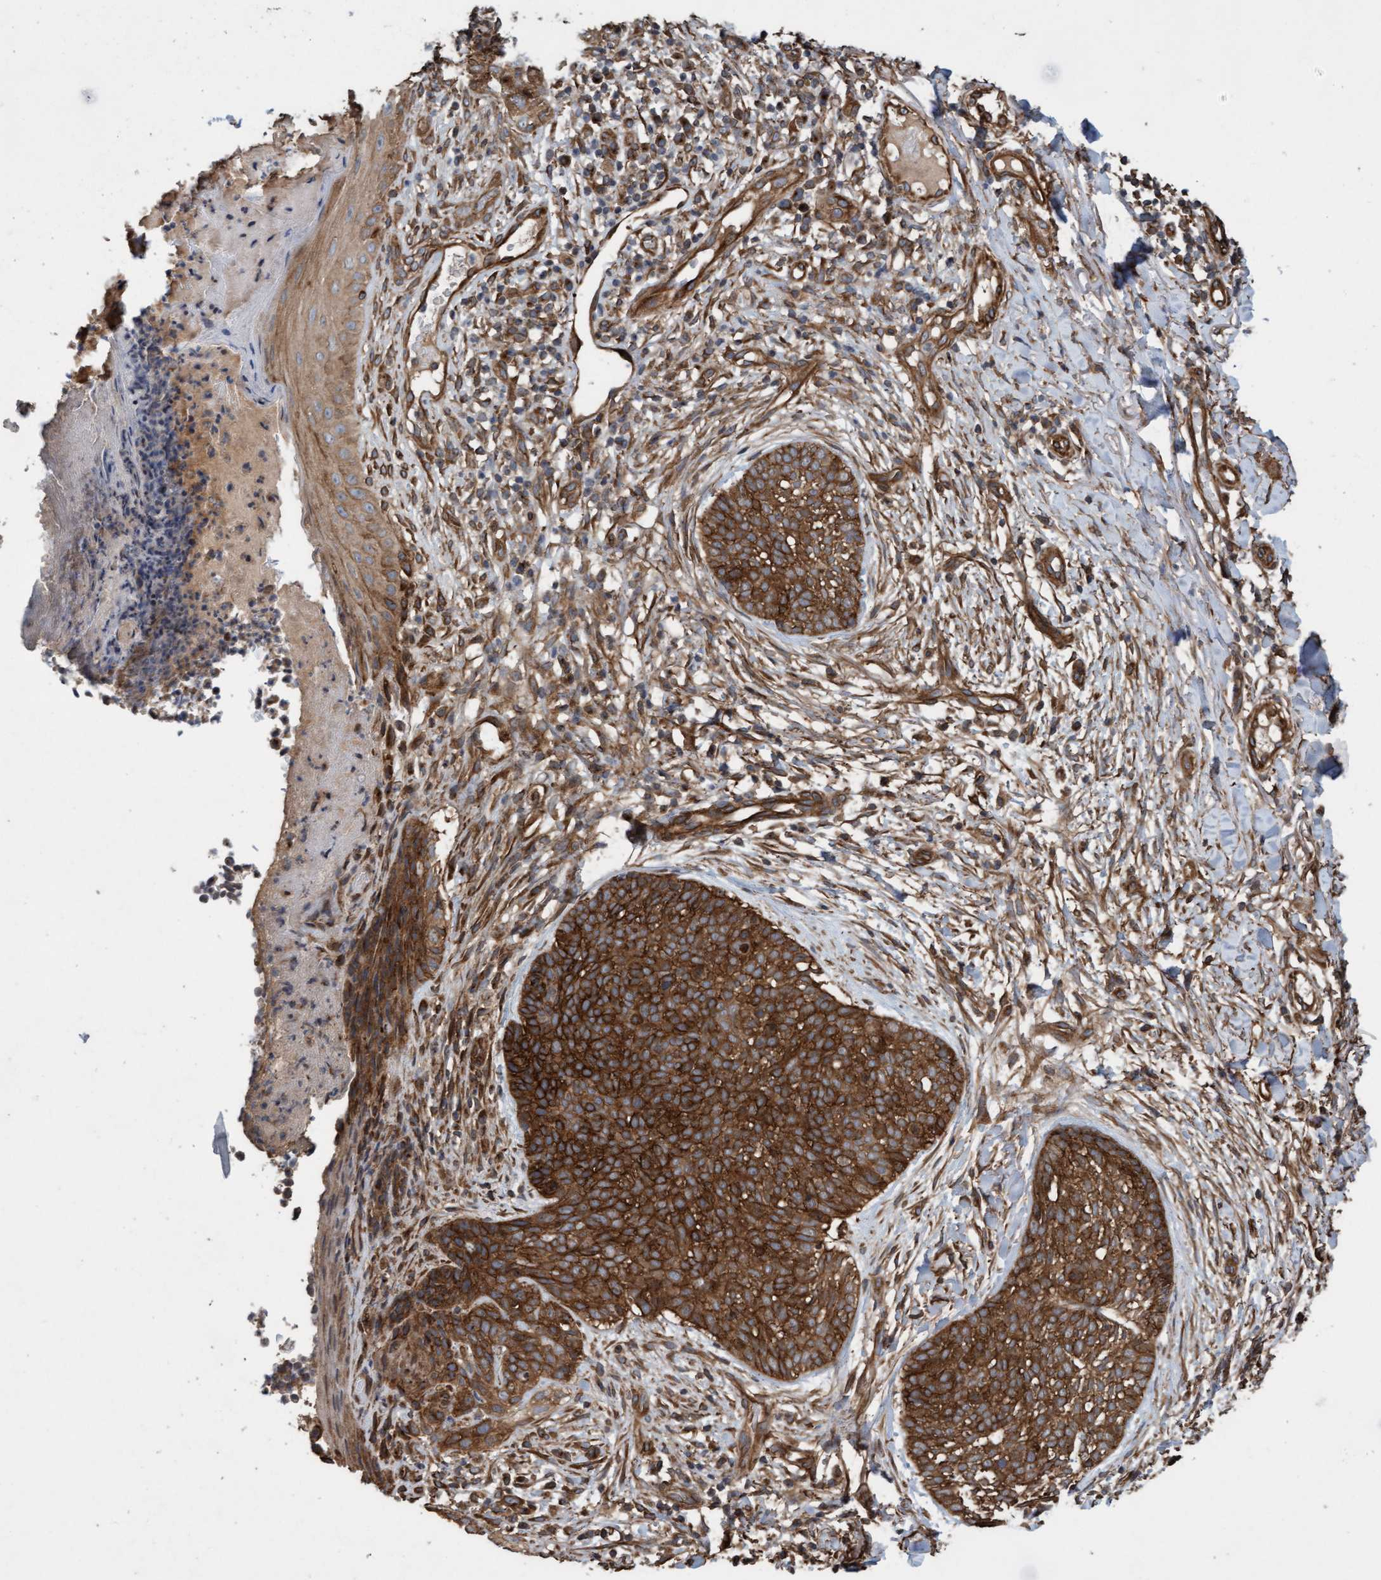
{"staining": {"intensity": "strong", "quantity": ">75%", "location": "cytoplasmic/membranous"}, "tissue": "skin cancer", "cell_type": "Tumor cells", "image_type": "cancer", "snomed": [{"axis": "morphology", "description": "Normal tissue, NOS"}, {"axis": "morphology", "description": "Basal cell carcinoma"}, {"axis": "topography", "description": "Skin"}], "caption": "IHC of human skin cancer shows high levels of strong cytoplasmic/membranous staining in about >75% of tumor cells.", "gene": "CDC42EP4", "patient": {"sex": "male", "age": 67}}